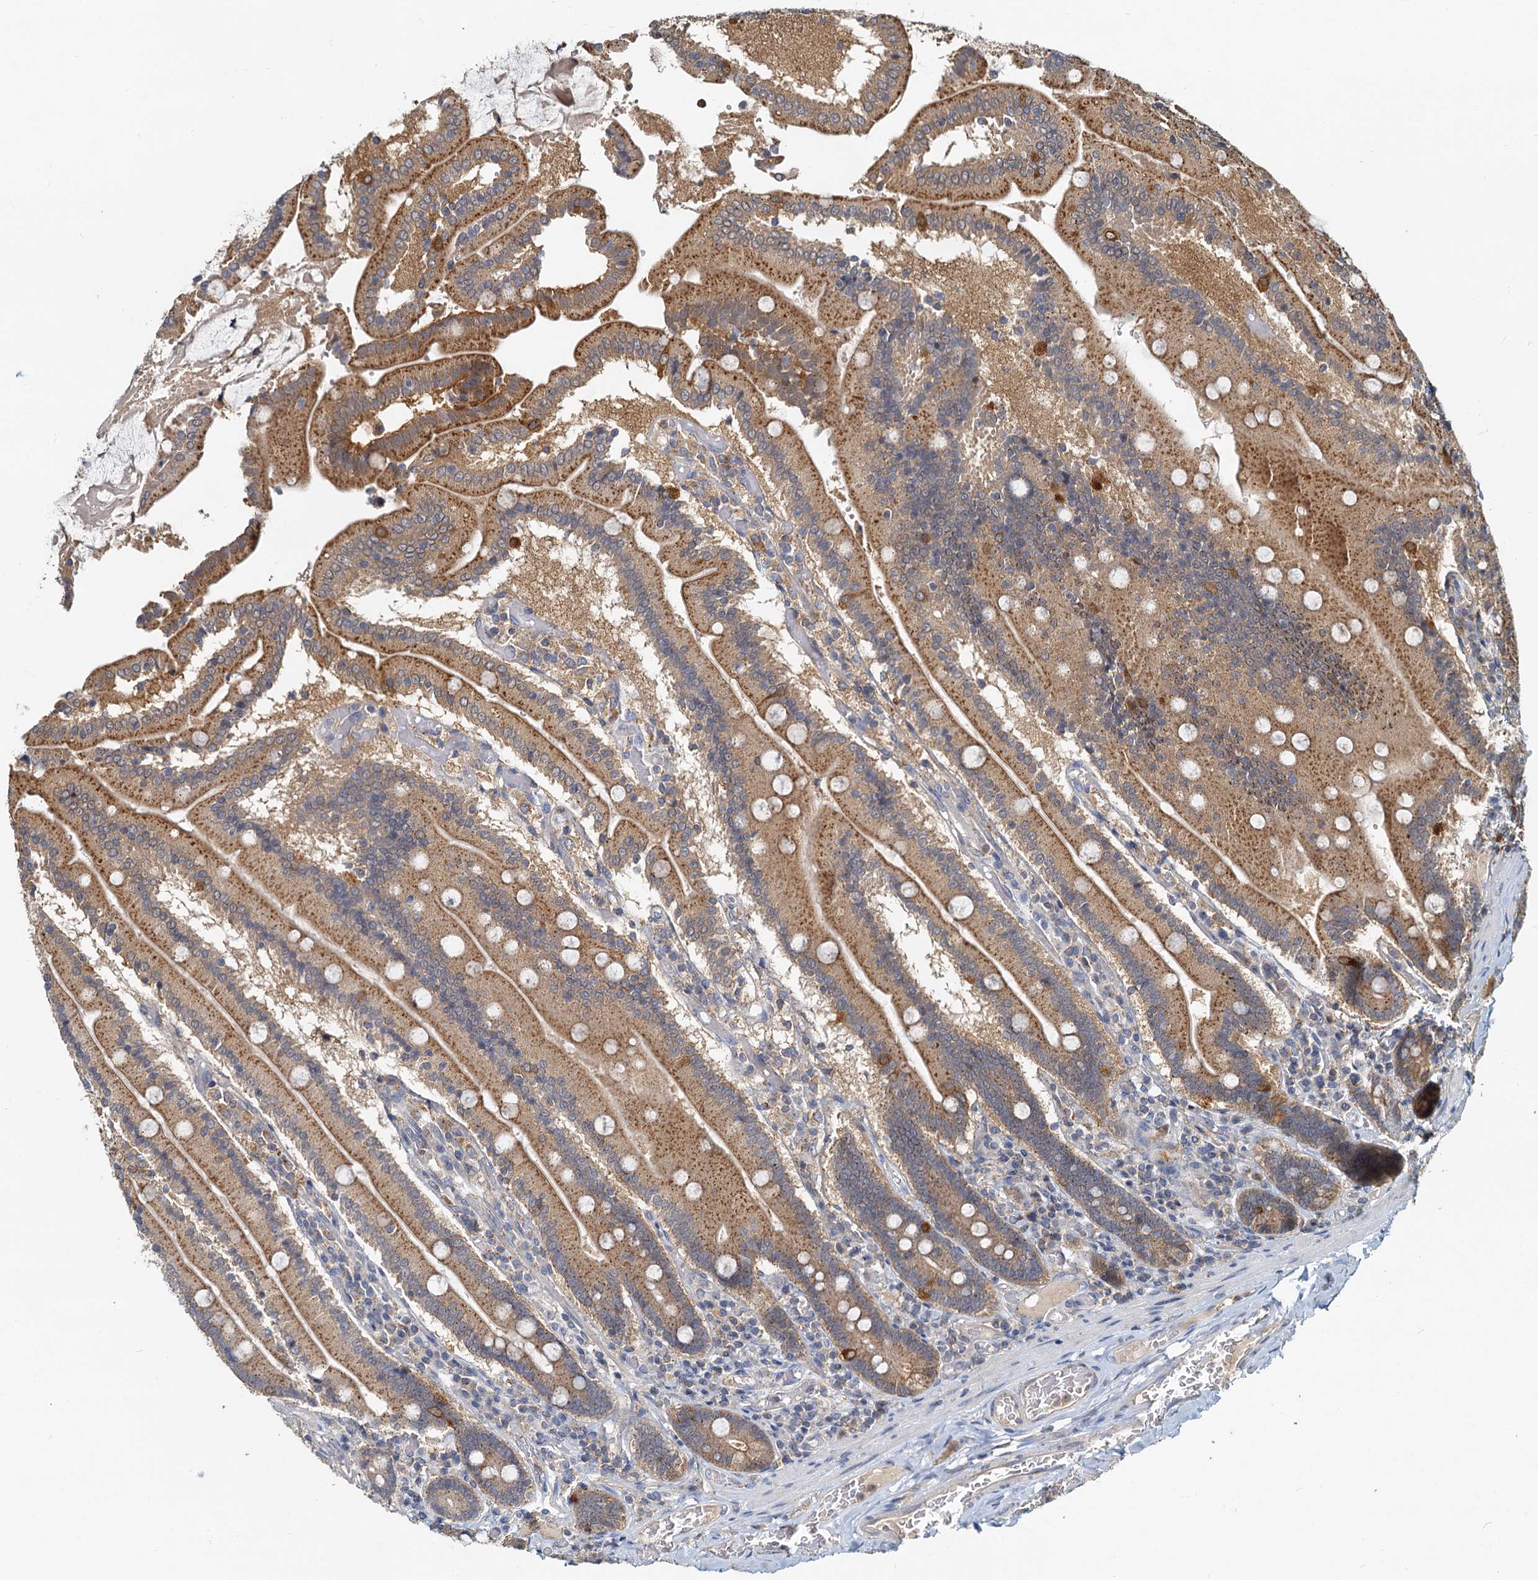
{"staining": {"intensity": "moderate", "quantity": ">75%", "location": "cytoplasmic/membranous"}, "tissue": "duodenum", "cell_type": "Glandular cells", "image_type": "normal", "snomed": [{"axis": "morphology", "description": "Normal tissue, NOS"}, {"axis": "topography", "description": "Duodenum"}], "caption": "IHC of benign duodenum demonstrates medium levels of moderate cytoplasmic/membranous positivity in about >75% of glandular cells.", "gene": "TOLLIP", "patient": {"sex": "female", "age": 62}}